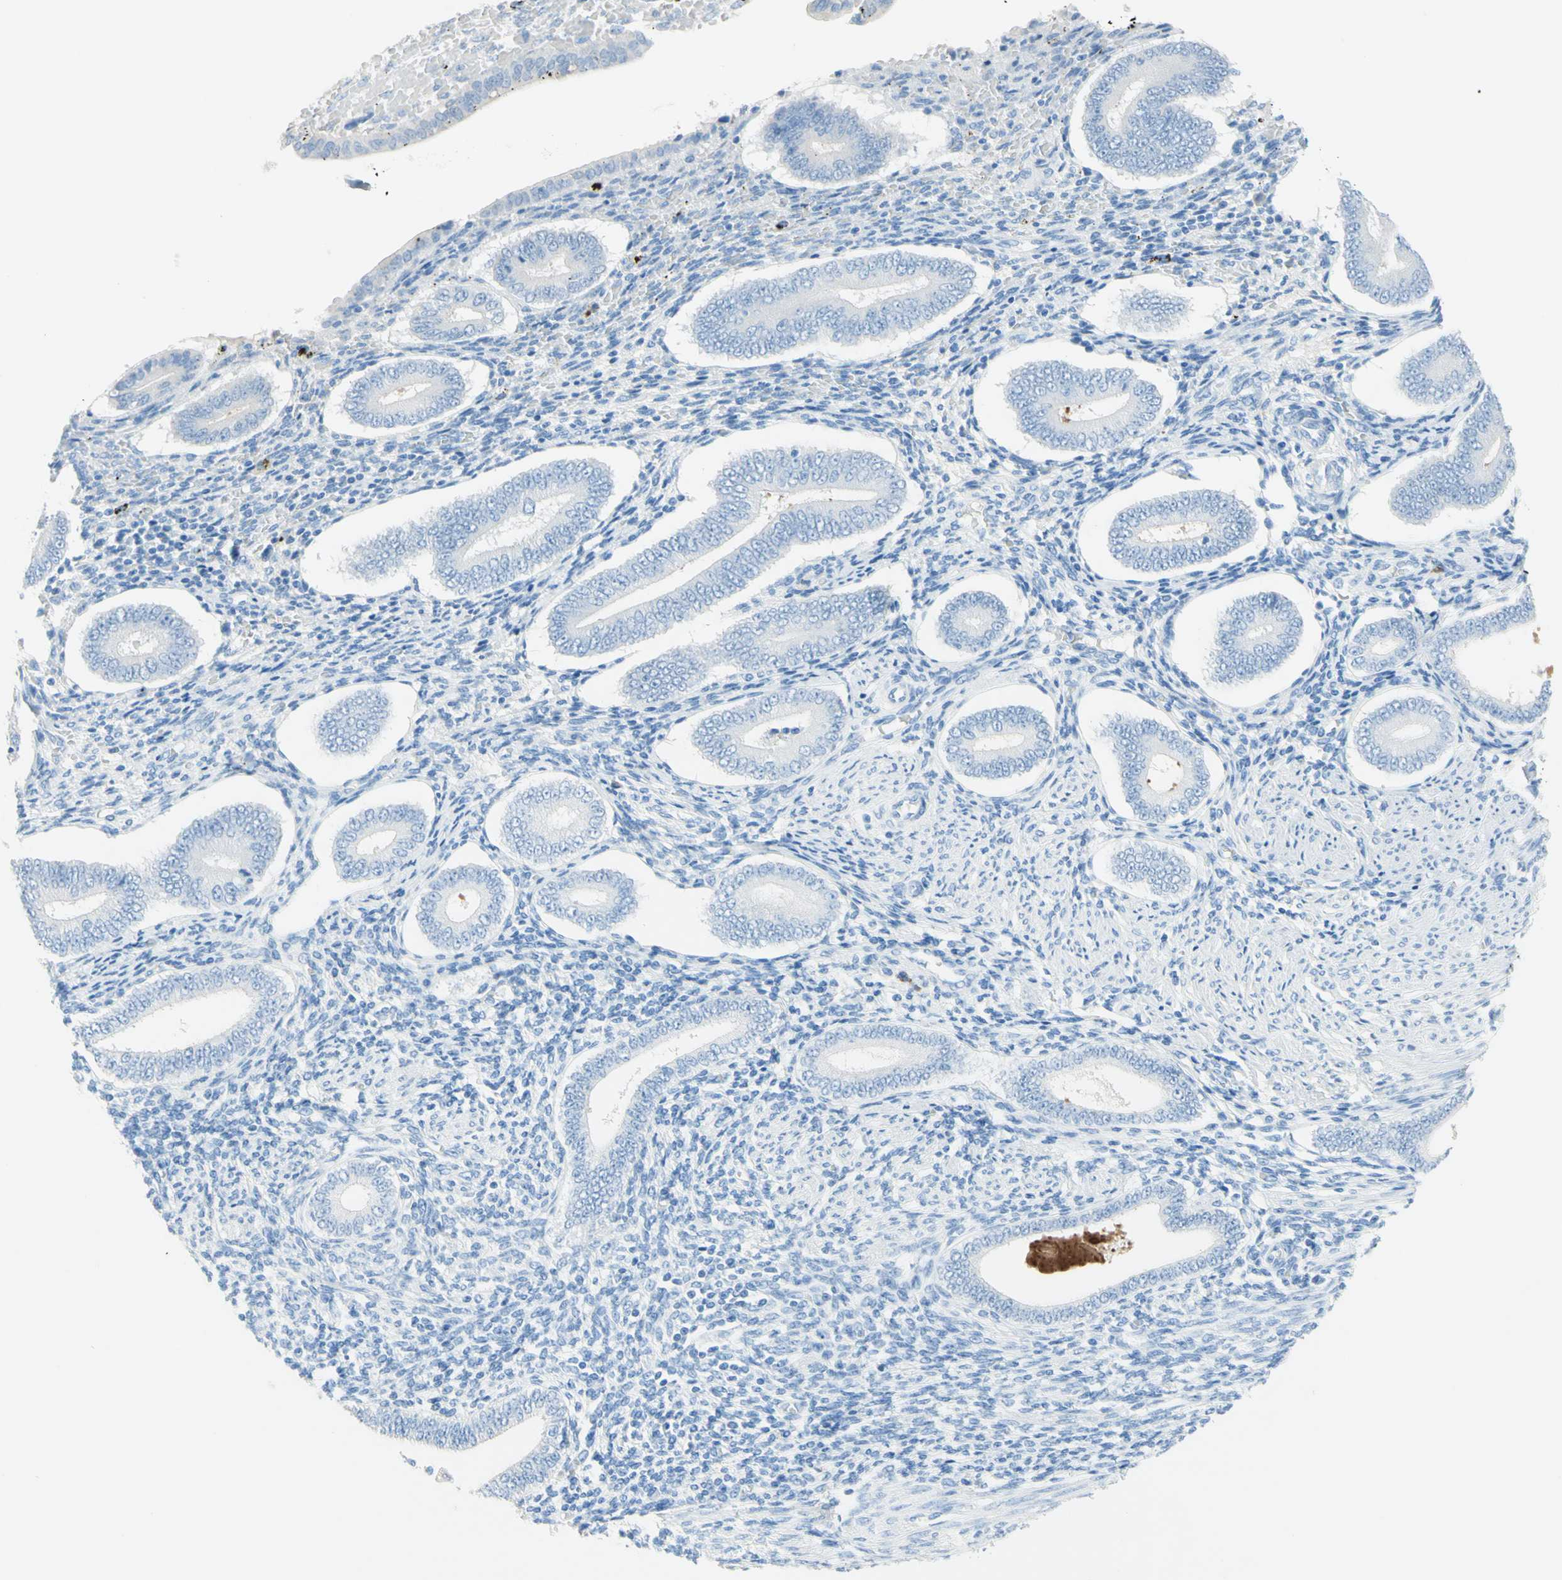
{"staining": {"intensity": "negative", "quantity": "none", "location": "none"}, "tissue": "endometrium", "cell_type": "Cells in endometrial stroma", "image_type": "normal", "snomed": [{"axis": "morphology", "description": "Normal tissue, NOS"}, {"axis": "topography", "description": "Endometrium"}], "caption": "The micrograph displays no staining of cells in endometrial stroma in unremarkable endometrium.", "gene": "IL6ST", "patient": {"sex": "female", "age": 42}}